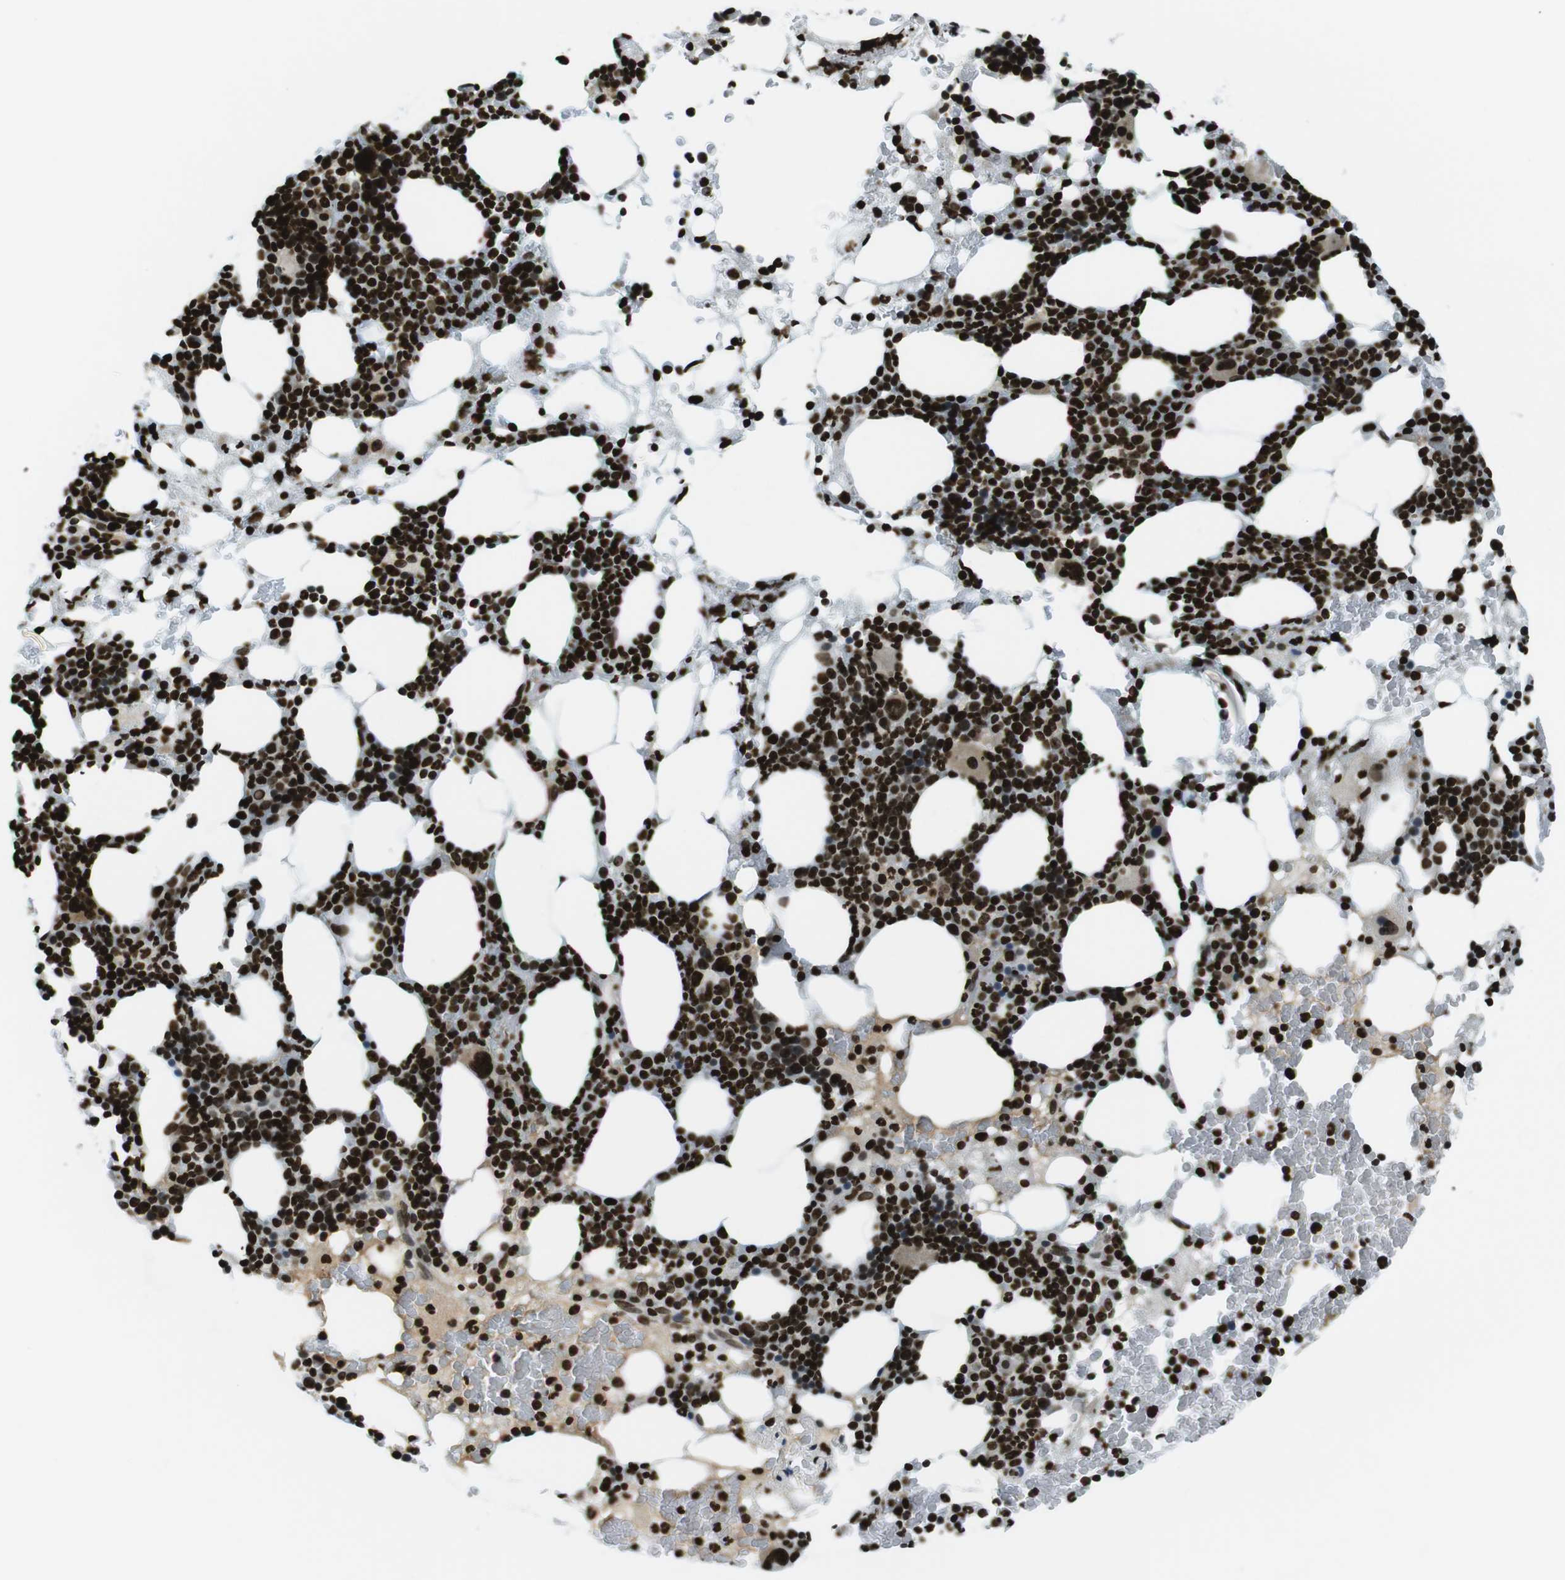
{"staining": {"intensity": "strong", "quantity": ">75%", "location": "nuclear"}, "tissue": "bone marrow", "cell_type": "Hematopoietic cells", "image_type": "normal", "snomed": [{"axis": "morphology", "description": "Normal tissue, NOS"}, {"axis": "morphology", "description": "Inflammation, NOS"}, {"axis": "topography", "description": "Bone marrow"}], "caption": "The immunohistochemical stain highlights strong nuclear positivity in hematopoietic cells of unremarkable bone marrow. (Stains: DAB in brown, nuclei in blue, Microscopy: brightfield microscopy at high magnification).", "gene": "H2AC8", "patient": {"sex": "female", "age": 84}}